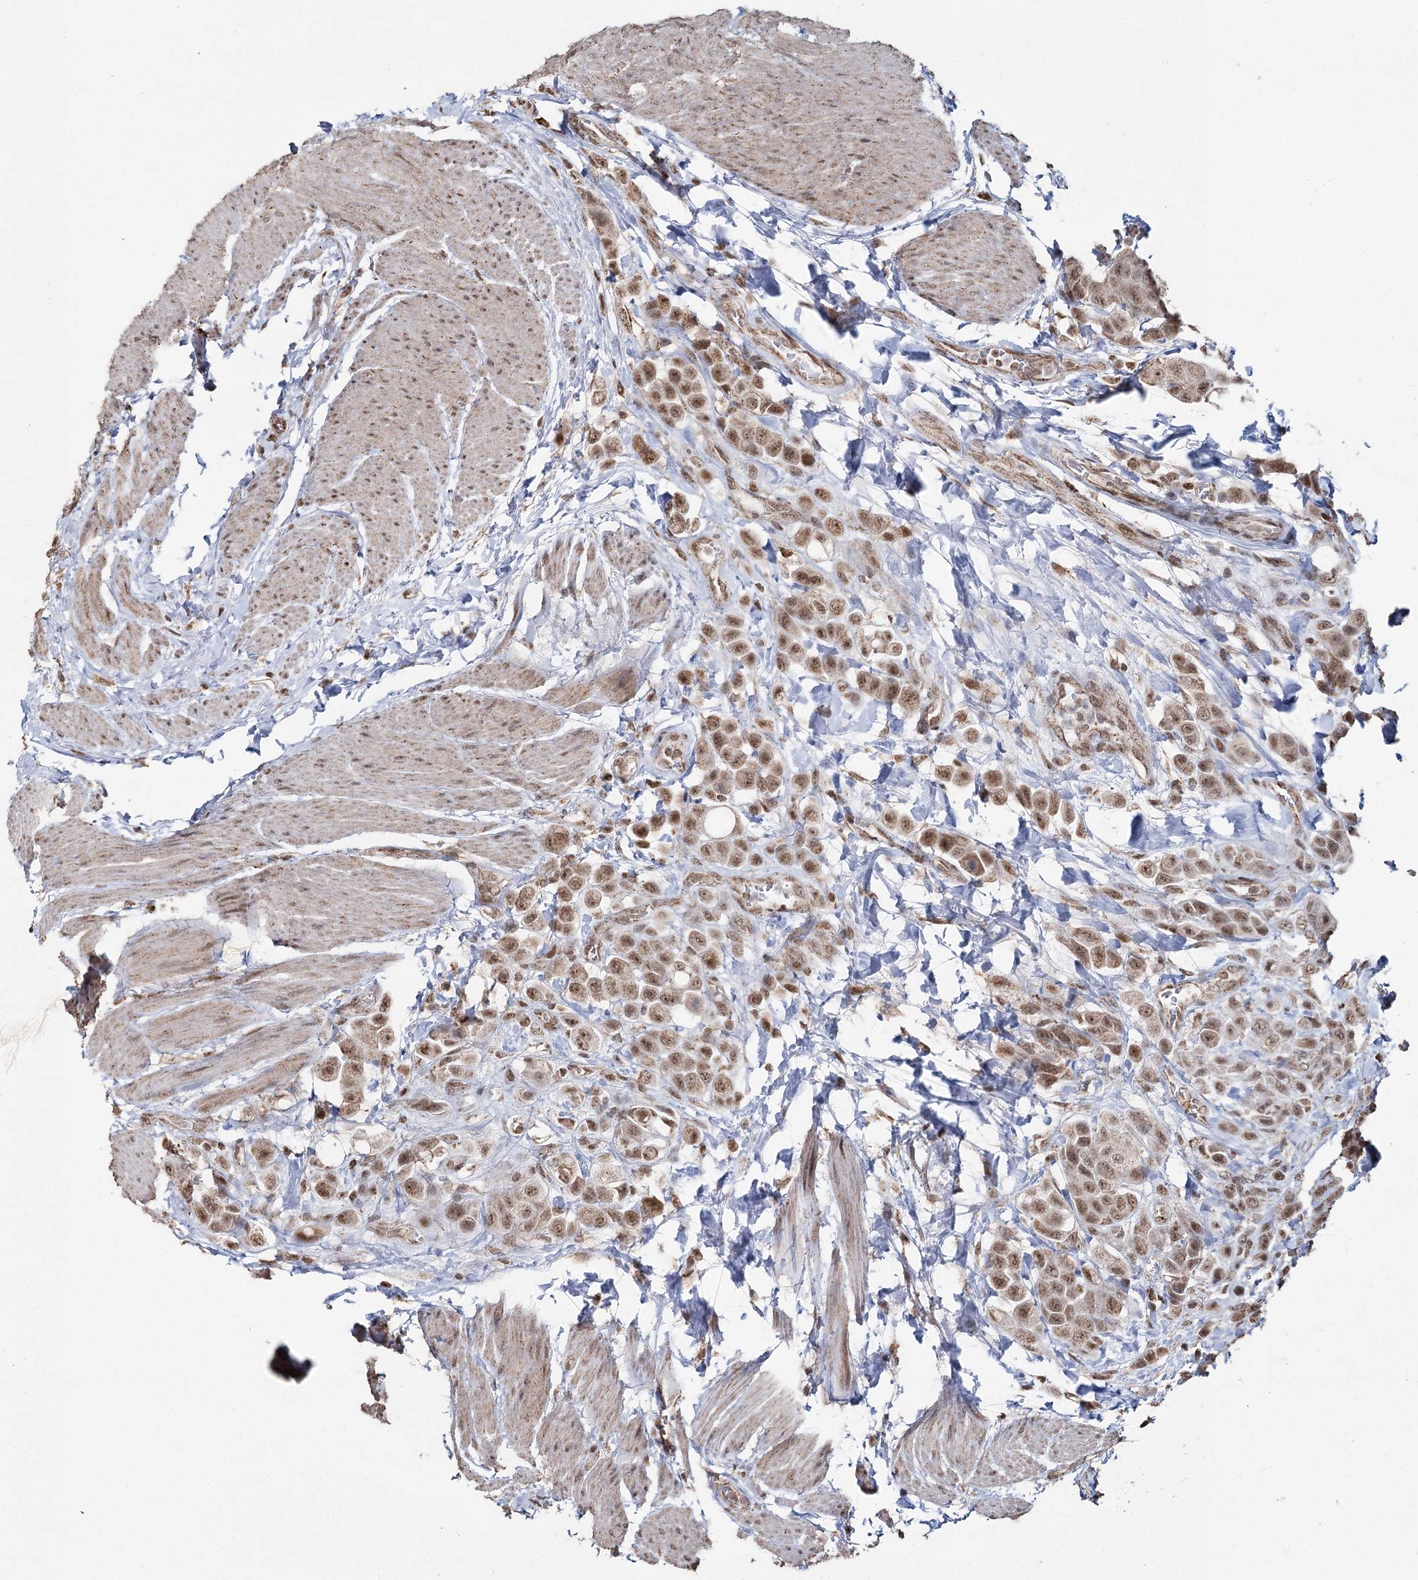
{"staining": {"intensity": "moderate", "quantity": ">75%", "location": "nuclear"}, "tissue": "urothelial cancer", "cell_type": "Tumor cells", "image_type": "cancer", "snomed": [{"axis": "morphology", "description": "Urothelial carcinoma, High grade"}, {"axis": "topography", "description": "Urinary bladder"}], "caption": "Urothelial carcinoma (high-grade) stained for a protein (brown) reveals moderate nuclear positive expression in about >75% of tumor cells.", "gene": "PDHX", "patient": {"sex": "male", "age": 50}}